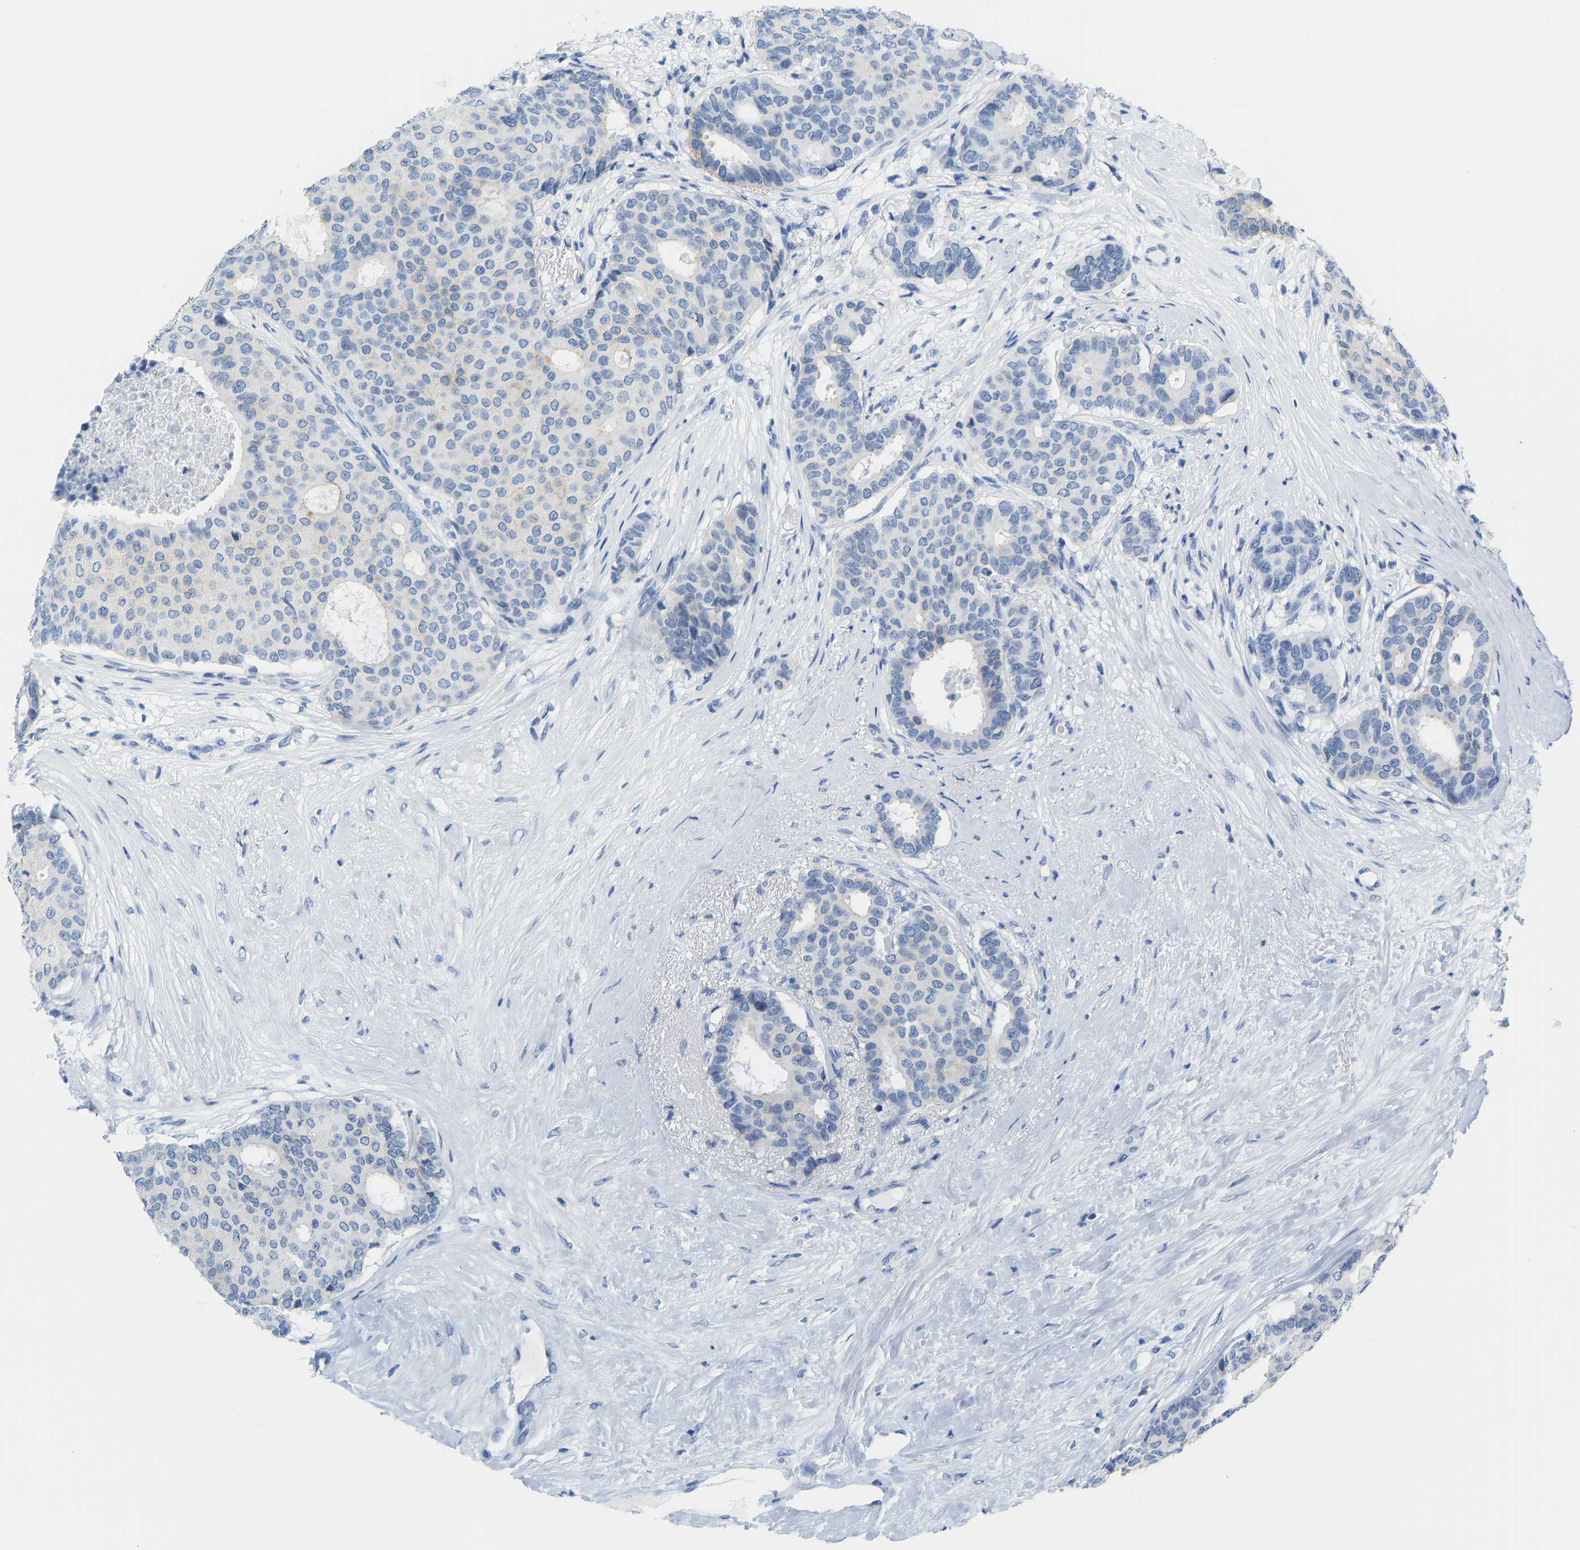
{"staining": {"intensity": "negative", "quantity": "none", "location": "none"}, "tissue": "breast cancer", "cell_type": "Tumor cells", "image_type": "cancer", "snomed": [{"axis": "morphology", "description": "Duct carcinoma"}, {"axis": "topography", "description": "Breast"}], "caption": "Tumor cells show no significant protein positivity in breast infiltrating ductal carcinoma.", "gene": "SERPINB3", "patient": {"sex": "female", "age": 75}}